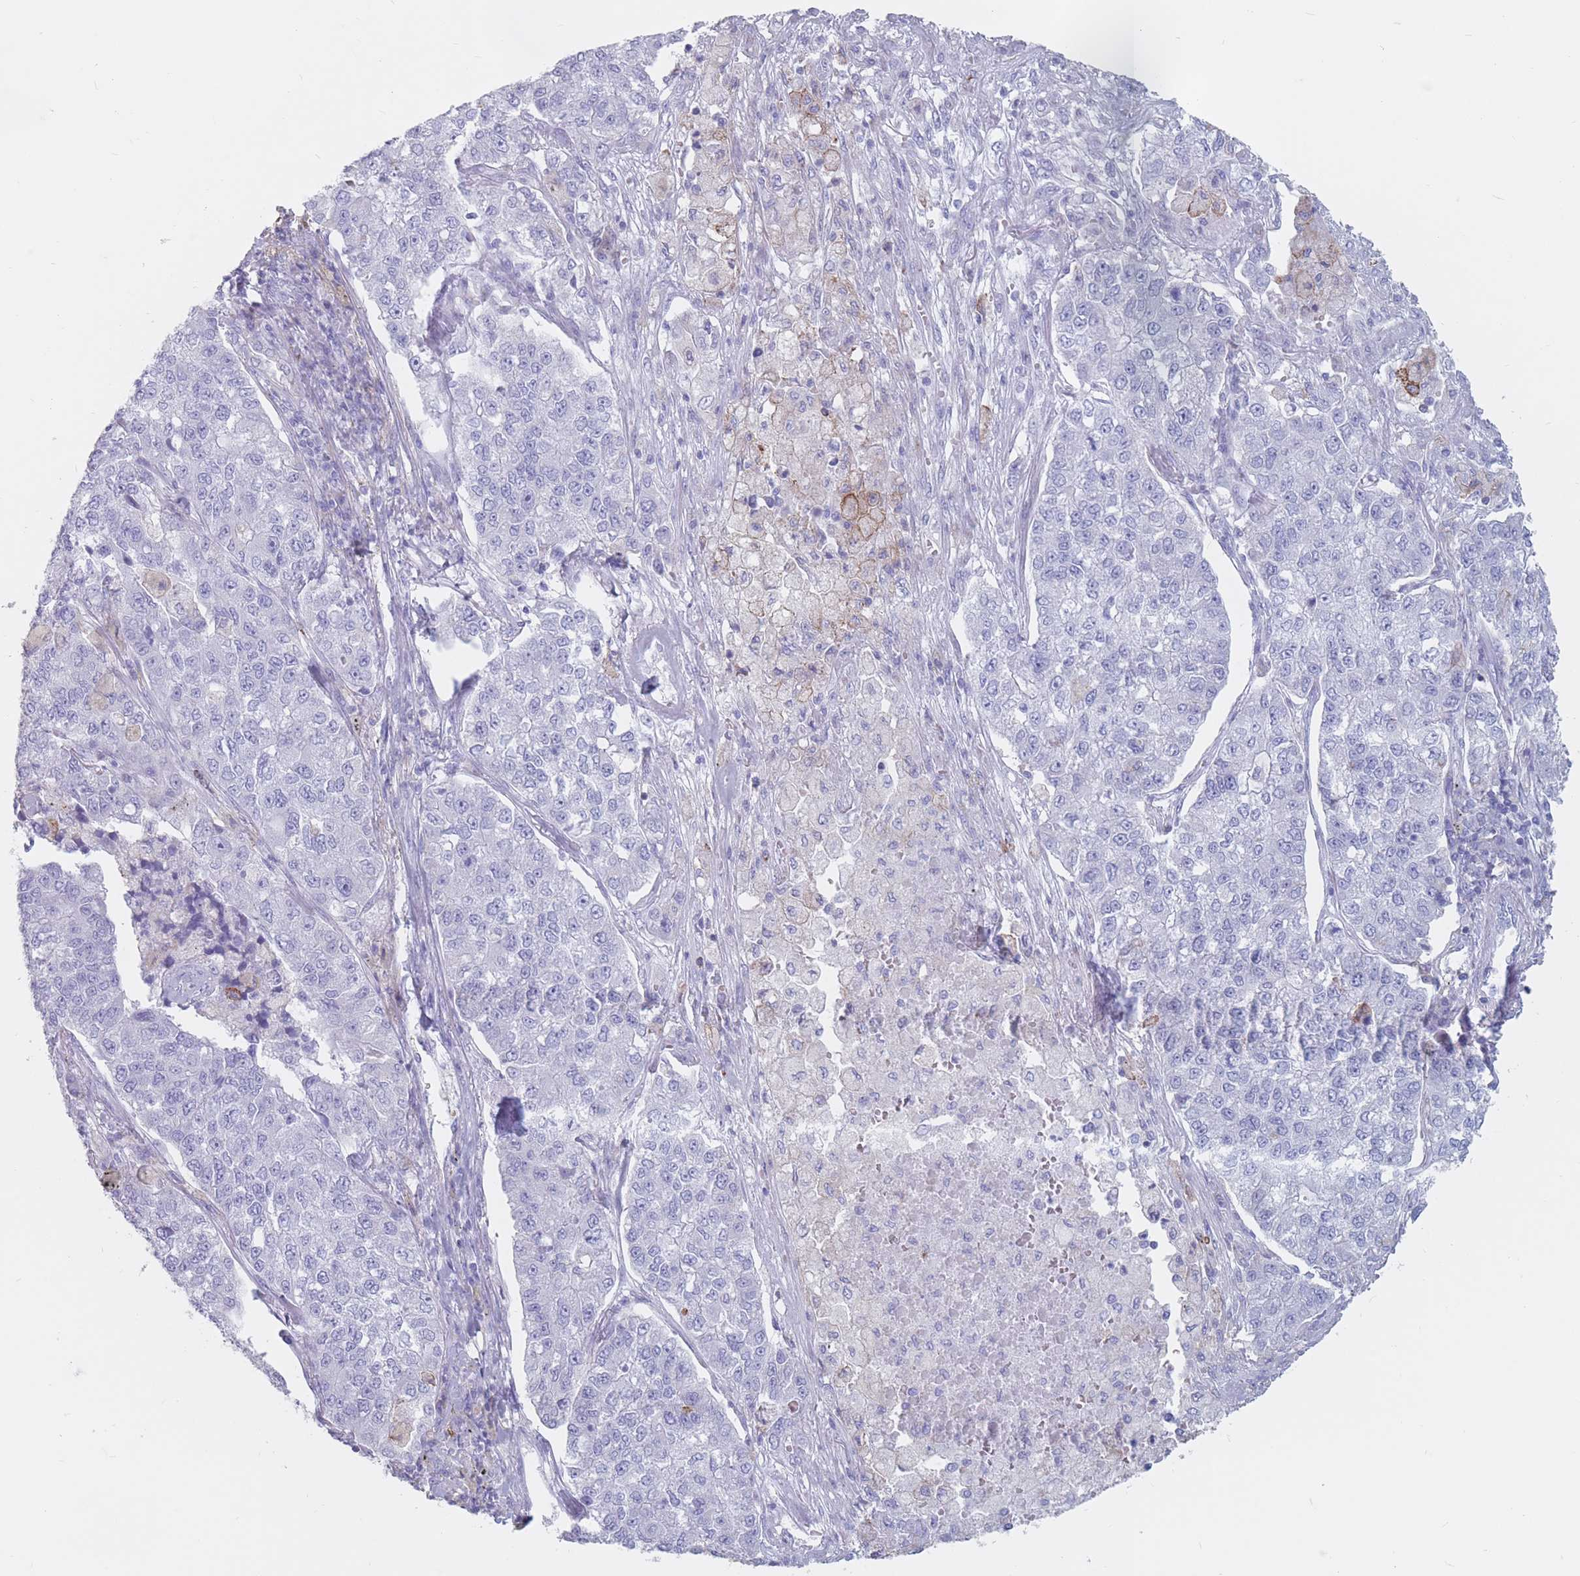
{"staining": {"intensity": "negative", "quantity": "none", "location": "none"}, "tissue": "lung cancer", "cell_type": "Tumor cells", "image_type": "cancer", "snomed": [{"axis": "morphology", "description": "Adenocarcinoma, NOS"}, {"axis": "topography", "description": "Lung"}], "caption": "High power microscopy photomicrograph of an IHC image of lung cancer, revealing no significant positivity in tumor cells.", "gene": "ST3GAL5", "patient": {"sex": "male", "age": 49}}